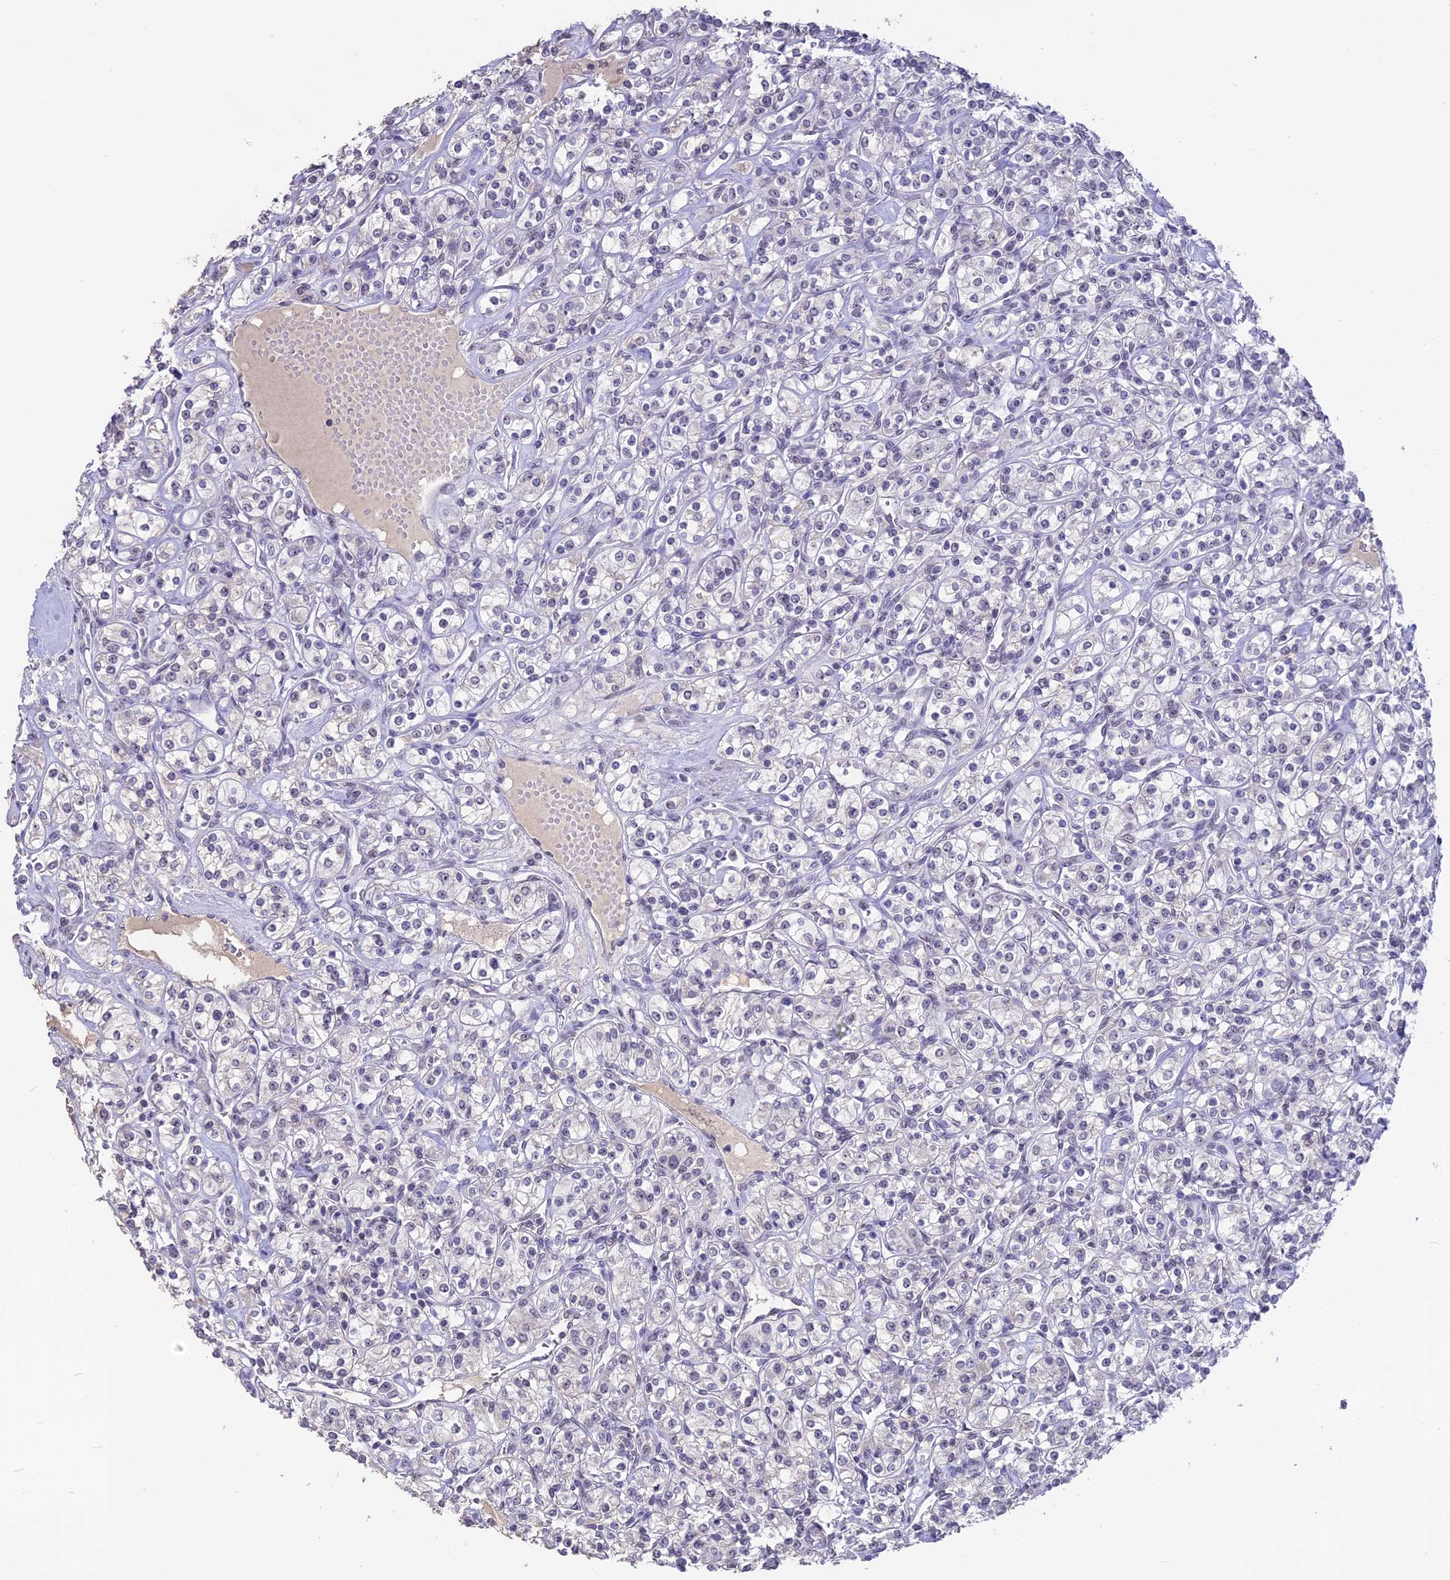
{"staining": {"intensity": "negative", "quantity": "none", "location": "none"}, "tissue": "renal cancer", "cell_type": "Tumor cells", "image_type": "cancer", "snomed": [{"axis": "morphology", "description": "Adenocarcinoma, NOS"}, {"axis": "topography", "description": "Kidney"}], "caption": "Micrograph shows no protein staining in tumor cells of renal cancer (adenocarcinoma) tissue. (Stains: DAB immunohistochemistry (IHC) with hematoxylin counter stain, Microscopy: brightfield microscopy at high magnification).", "gene": "SETD2", "patient": {"sex": "male", "age": 77}}